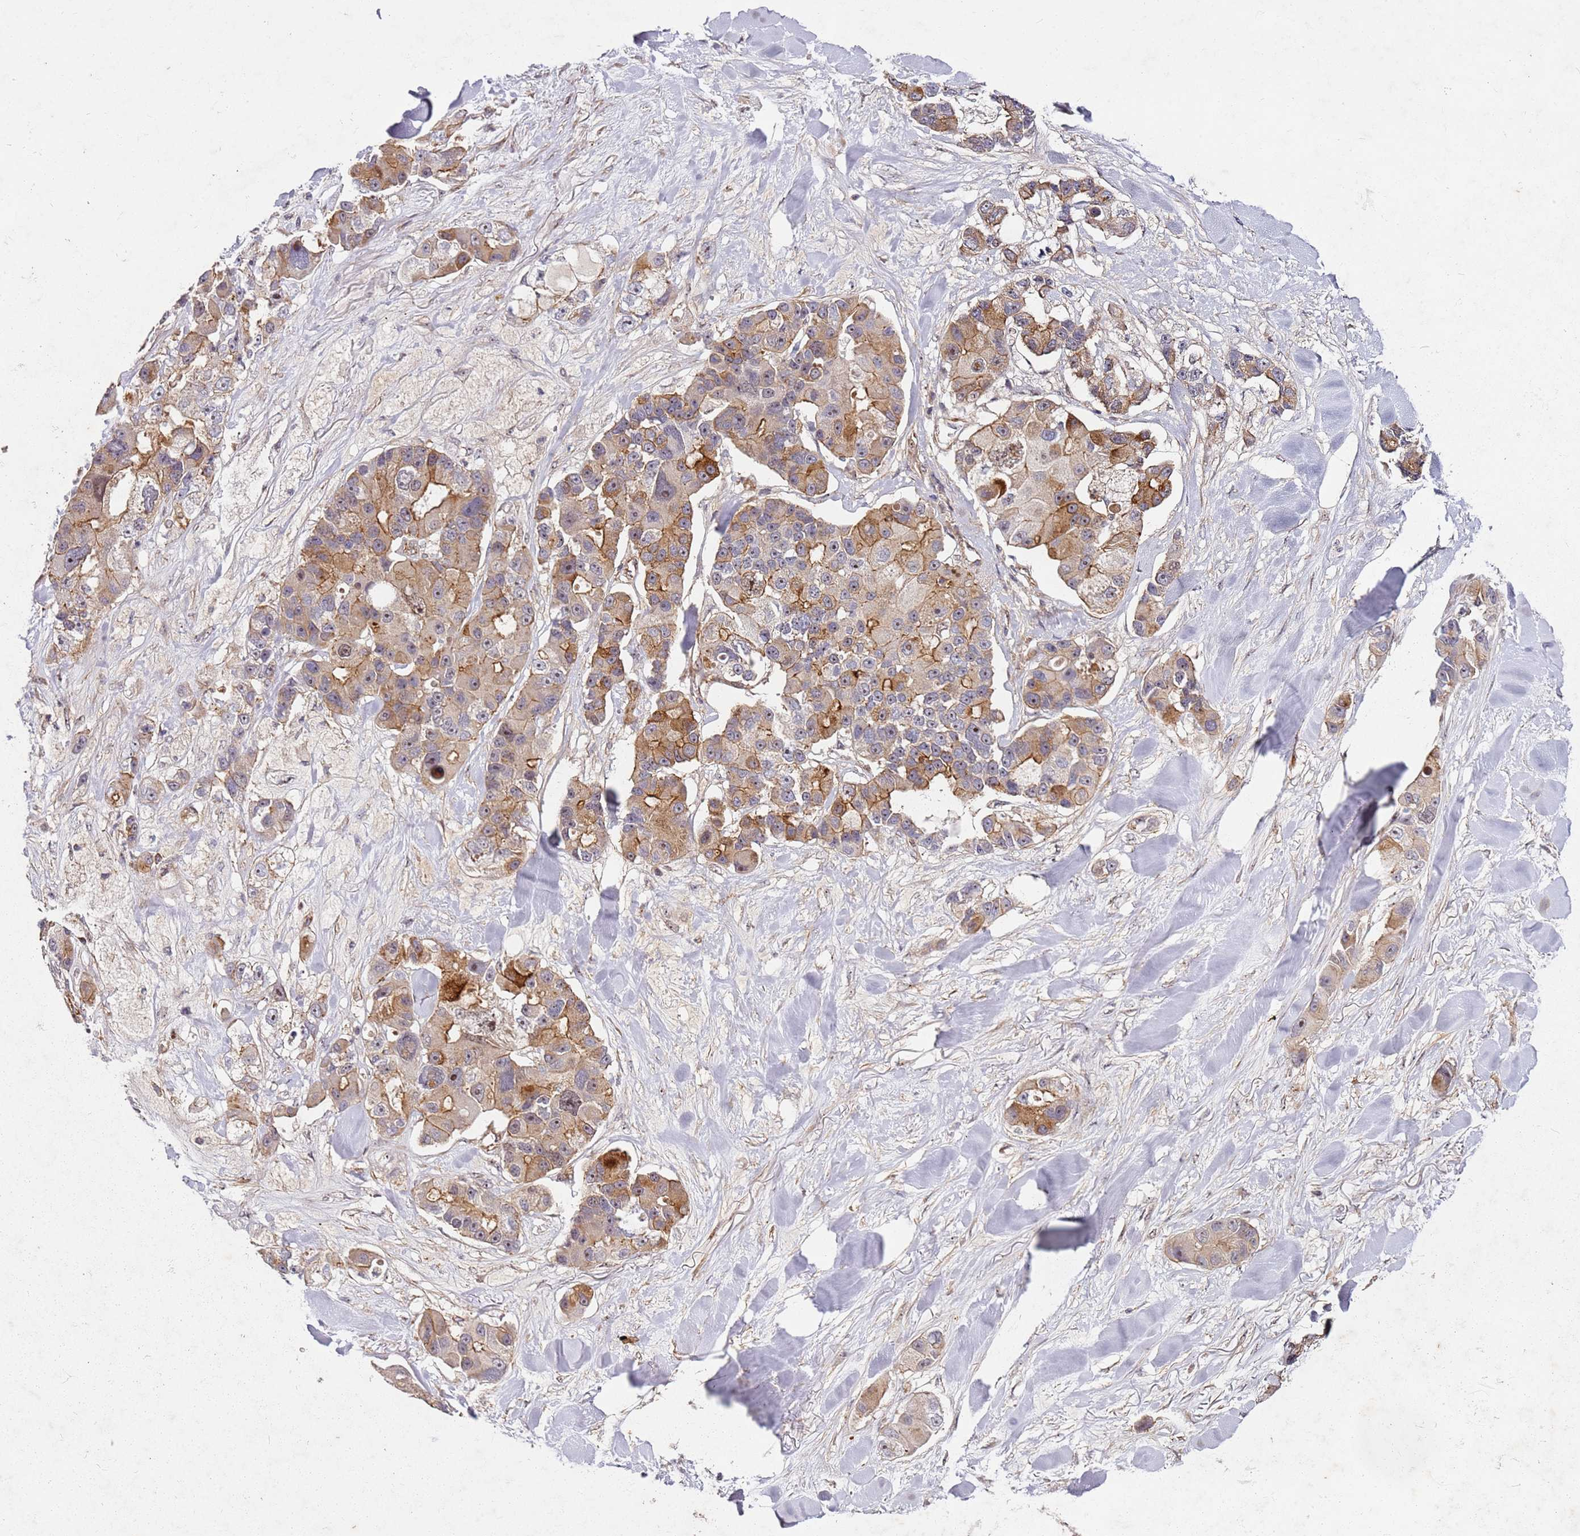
{"staining": {"intensity": "moderate", "quantity": ">75%", "location": "cytoplasmic/membranous"}, "tissue": "lung cancer", "cell_type": "Tumor cells", "image_type": "cancer", "snomed": [{"axis": "morphology", "description": "Adenocarcinoma, NOS"}, {"axis": "topography", "description": "Lung"}], "caption": "A brown stain shows moderate cytoplasmic/membranous staining of a protein in lung adenocarcinoma tumor cells.", "gene": "C2CD4B", "patient": {"sex": "female", "age": 54}}